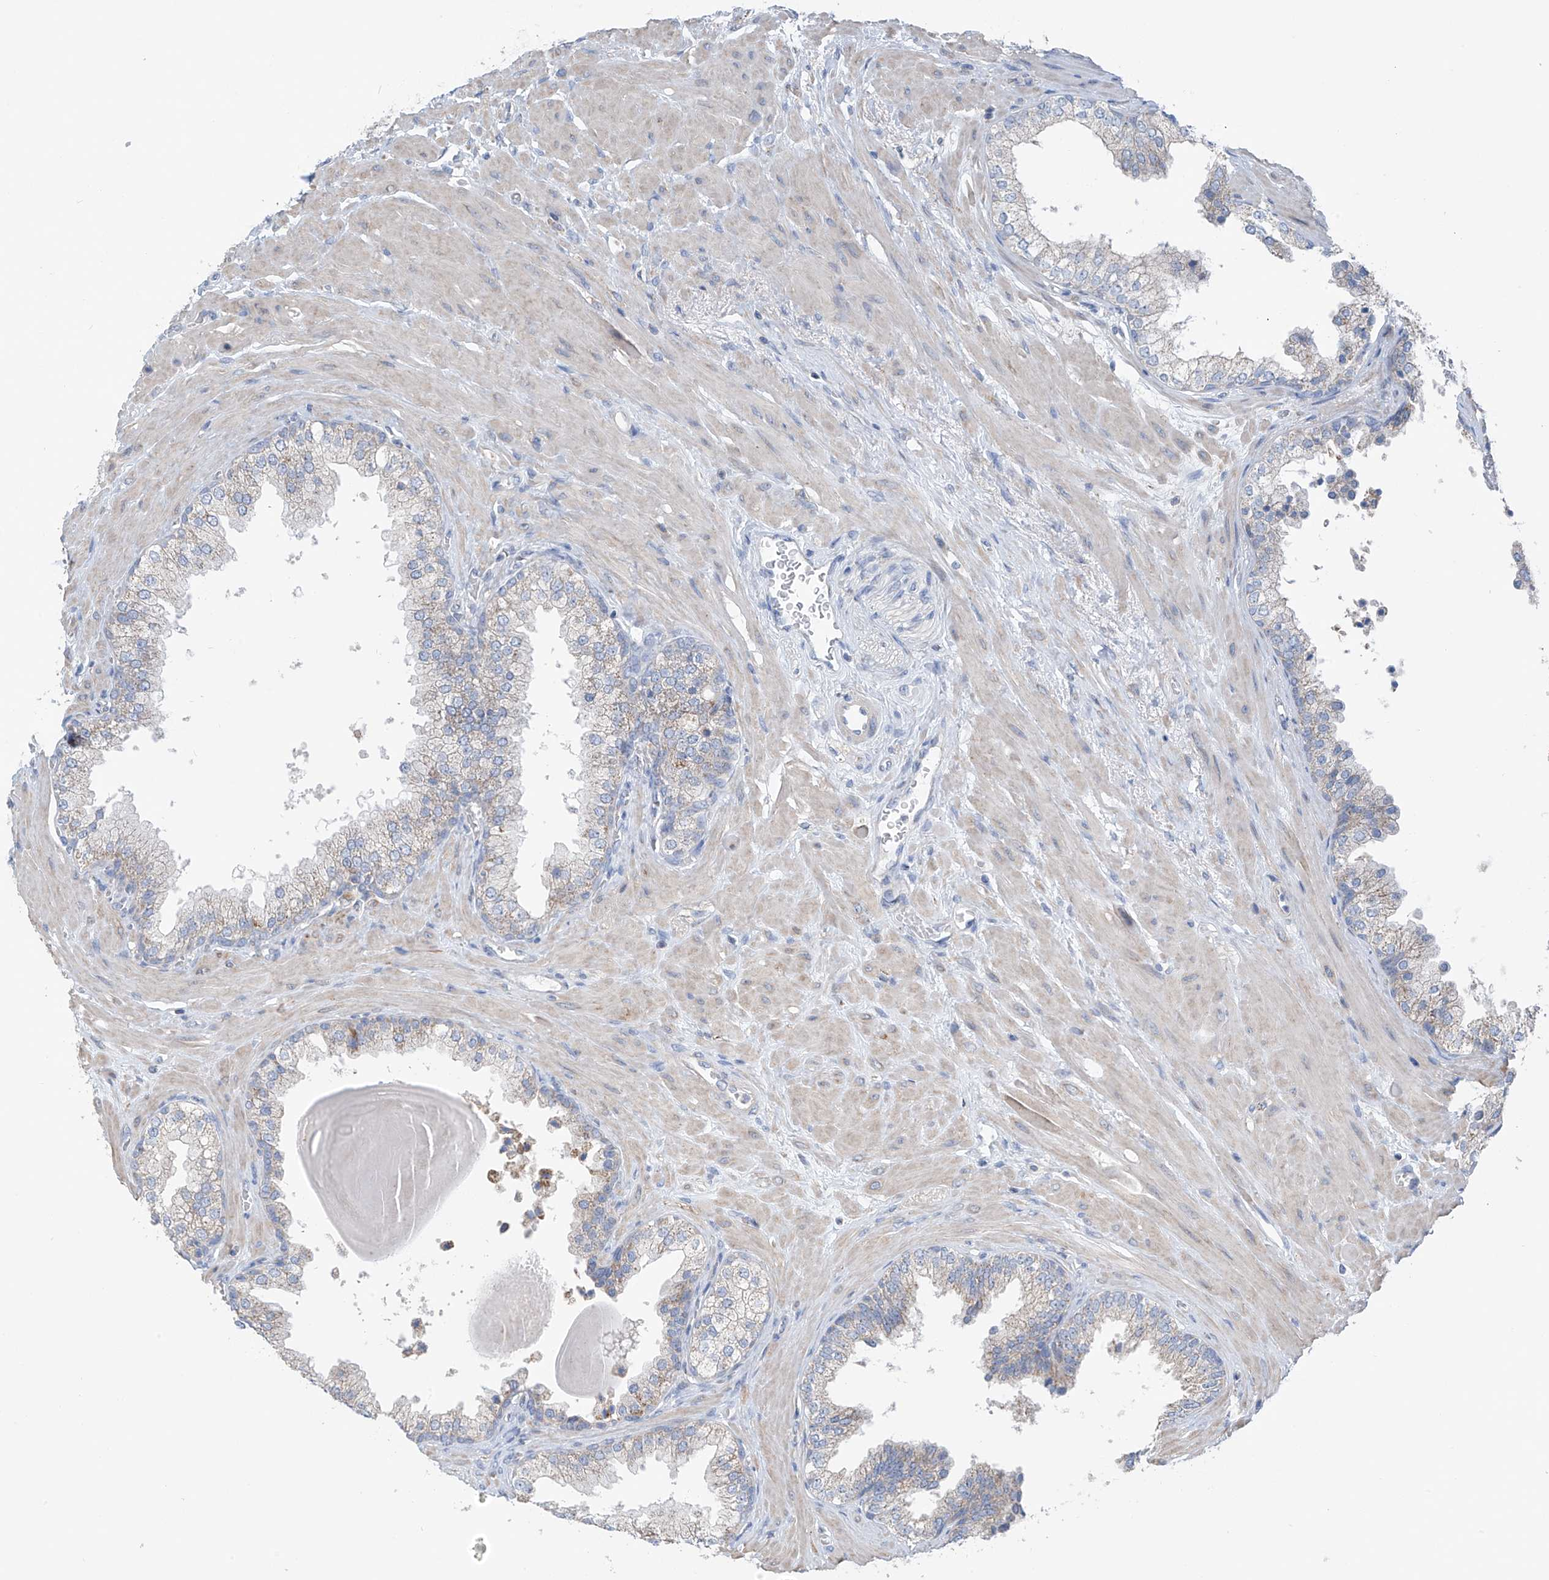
{"staining": {"intensity": "weak", "quantity": "<25%", "location": "cytoplasmic/membranous"}, "tissue": "prostate", "cell_type": "Glandular cells", "image_type": "normal", "snomed": [{"axis": "morphology", "description": "Normal tissue, NOS"}, {"axis": "topography", "description": "Prostate"}], "caption": "The histopathology image reveals no staining of glandular cells in unremarkable prostate.", "gene": "SYN3", "patient": {"sex": "male", "age": 48}}